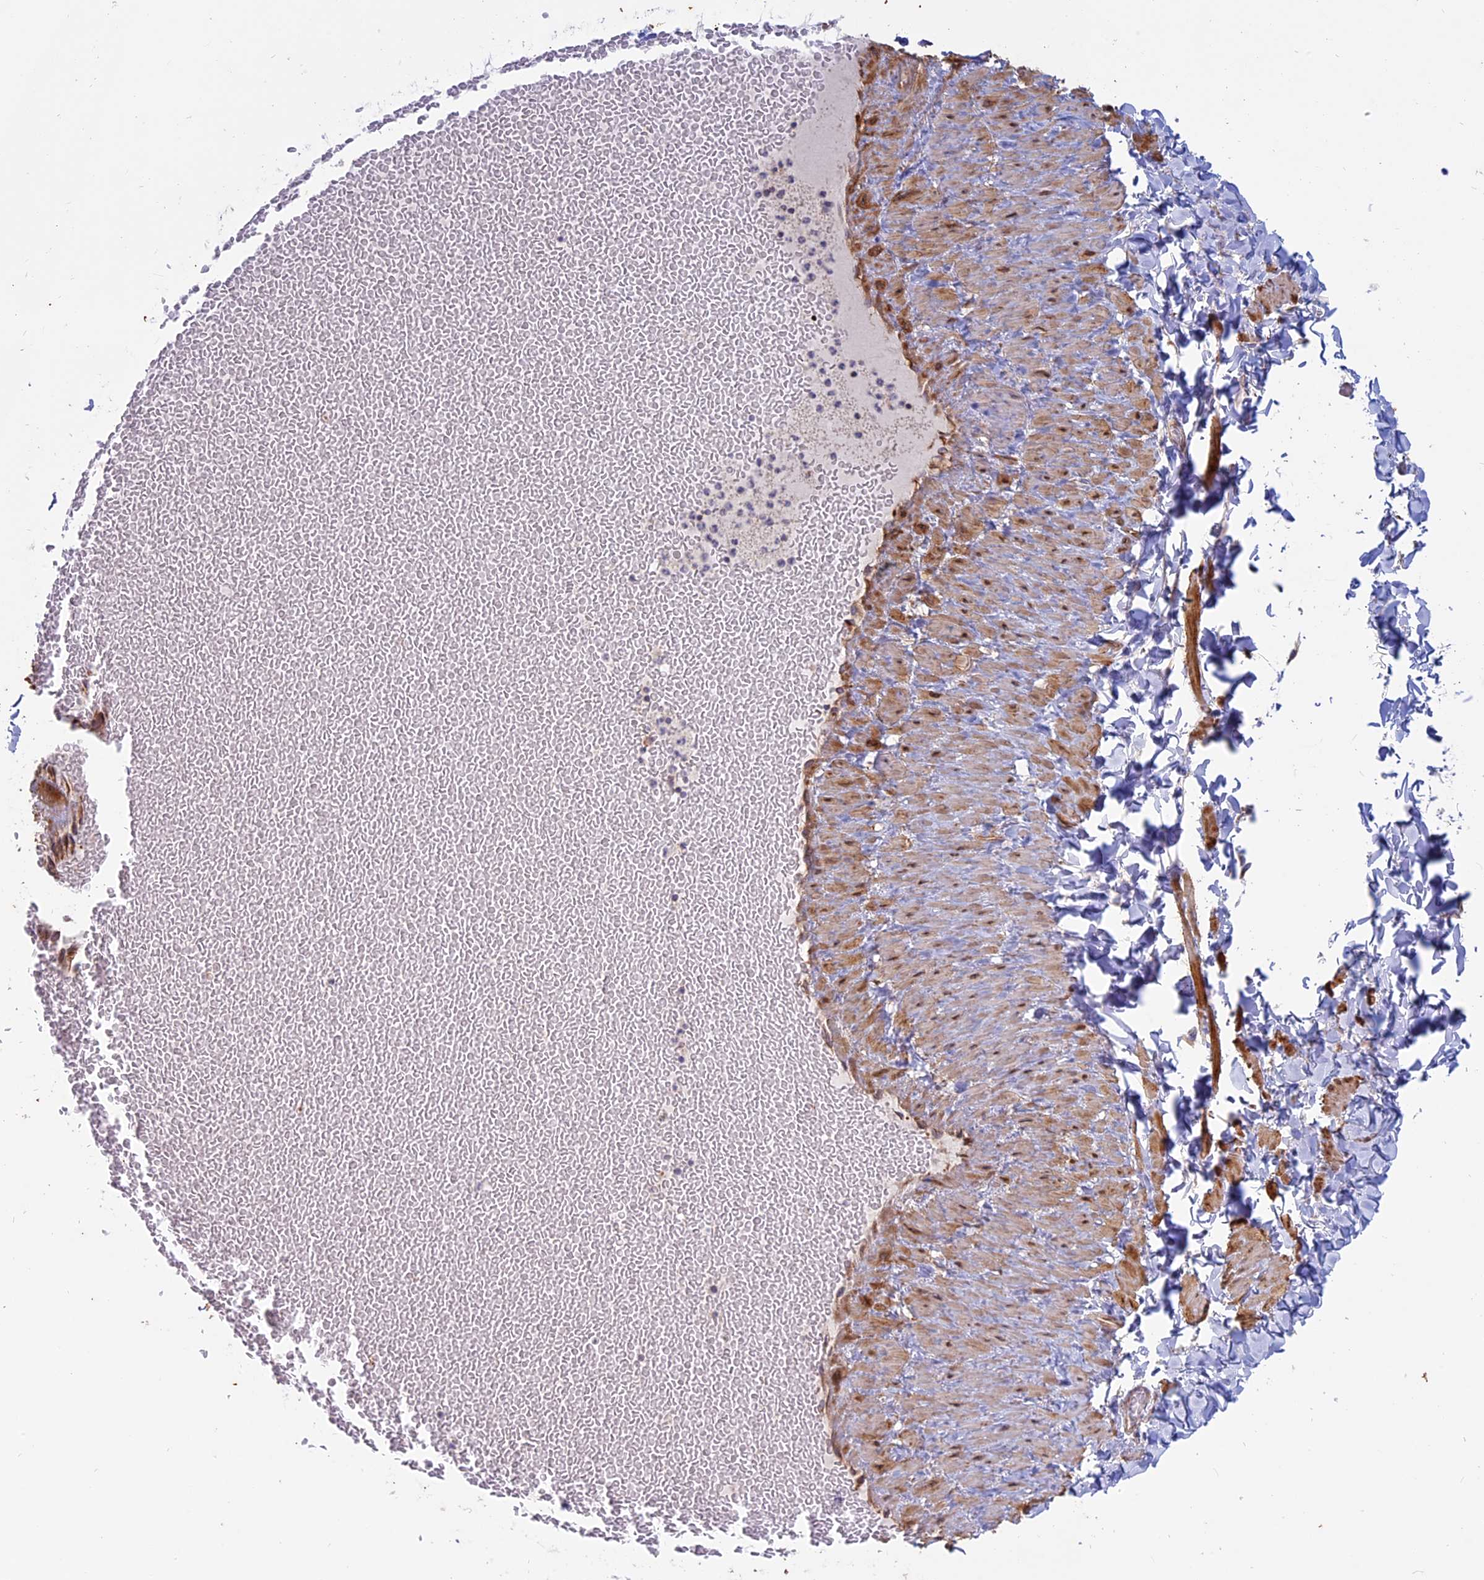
{"staining": {"intensity": "negative", "quantity": "none", "location": "none"}, "tissue": "adipose tissue", "cell_type": "Adipocytes", "image_type": "normal", "snomed": [{"axis": "morphology", "description": "Normal tissue, NOS"}, {"axis": "topography", "description": "Adipose tissue"}, {"axis": "topography", "description": "Vascular tissue"}, {"axis": "topography", "description": "Peripheral nerve tissue"}], "caption": "Immunohistochemistry (IHC) photomicrograph of unremarkable human adipose tissue stained for a protein (brown), which demonstrates no expression in adipocytes. (Immunohistochemistry, brightfield microscopy, high magnification).", "gene": "MYO5B", "patient": {"sex": "male", "age": 25}}